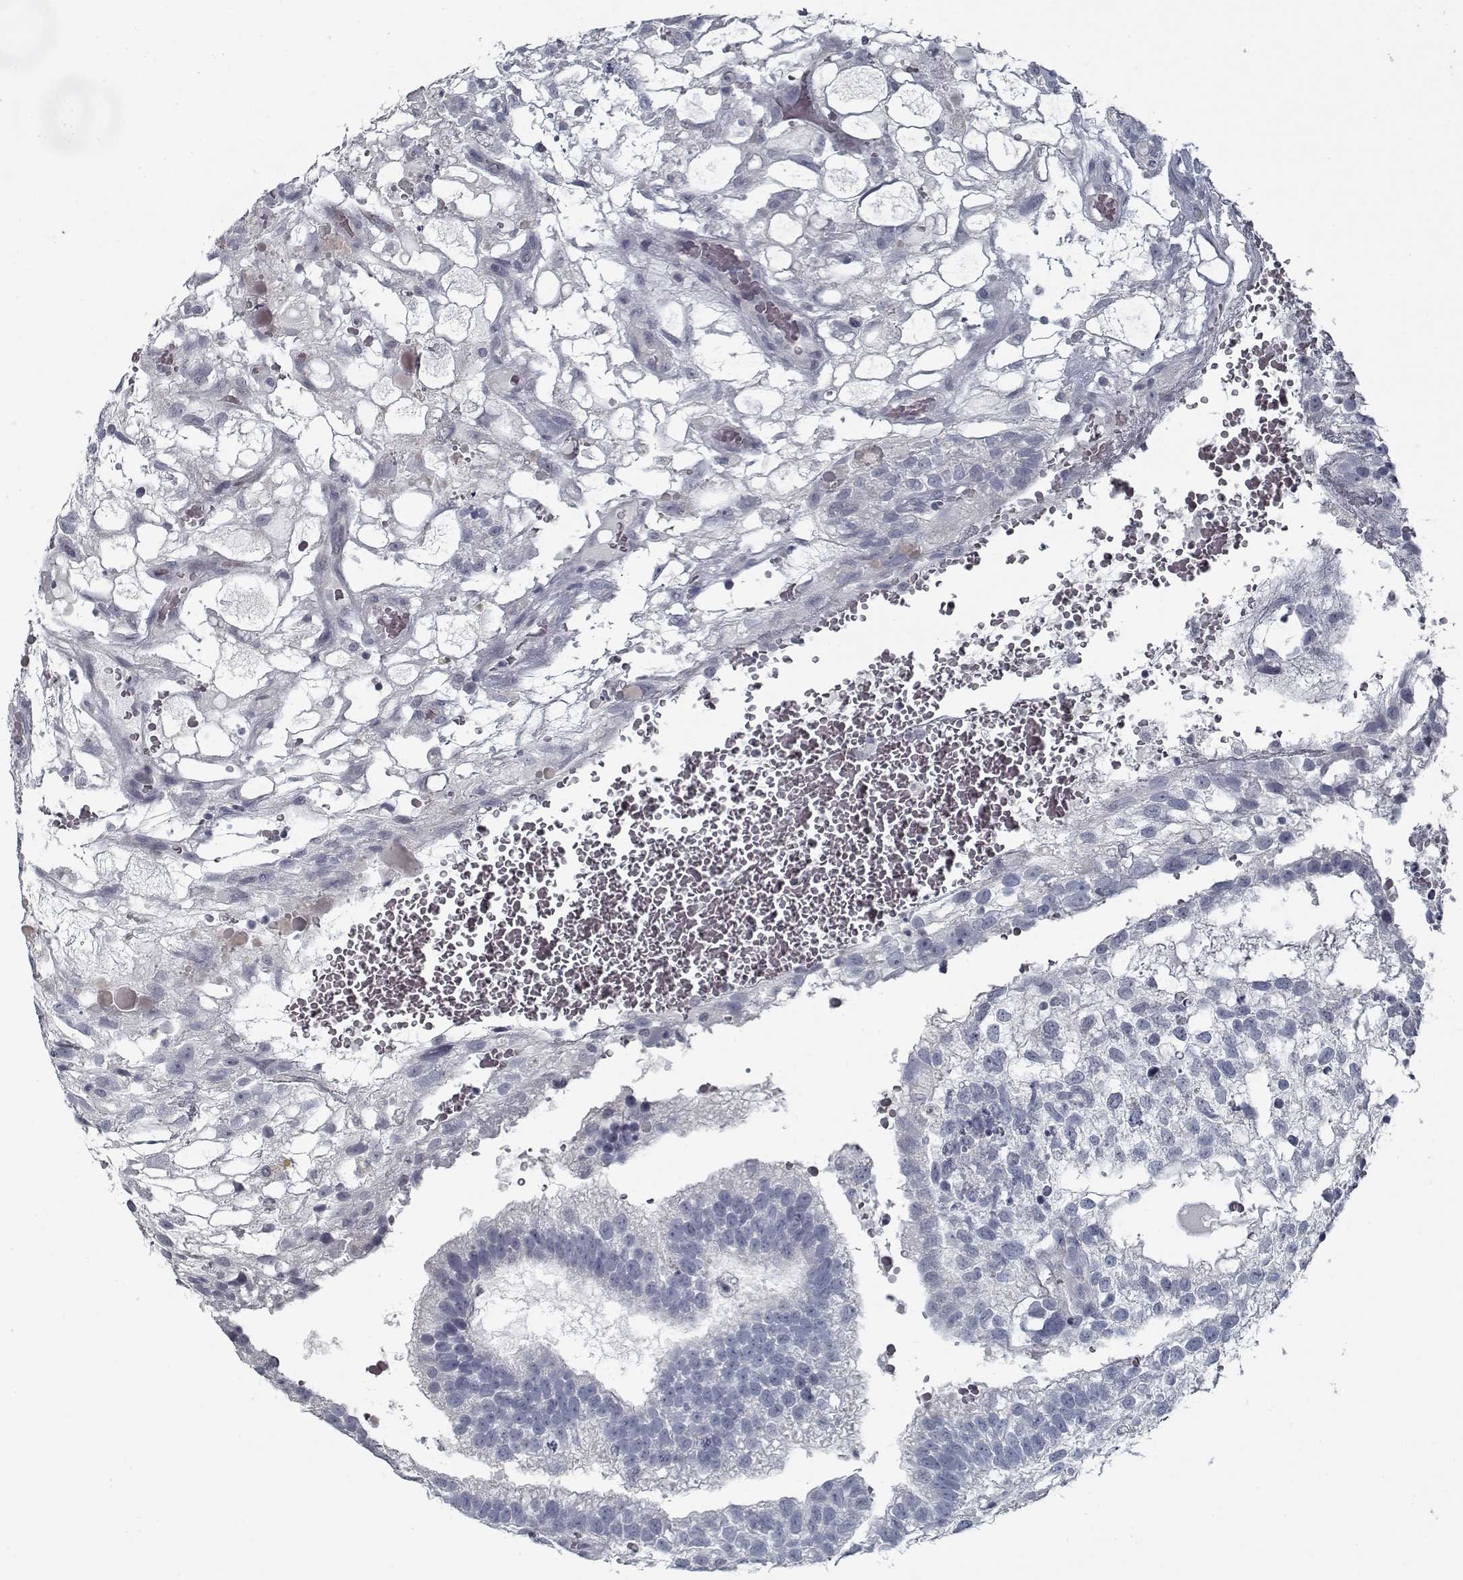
{"staining": {"intensity": "negative", "quantity": "none", "location": "none"}, "tissue": "testis cancer", "cell_type": "Tumor cells", "image_type": "cancer", "snomed": [{"axis": "morphology", "description": "Normal tissue, NOS"}, {"axis": "morphology", "description": "Carcinoma, Embryonal, NOS"}, {"axis": "topography", "description": "Testis"}, {"axis": "topography", "description": "Epididymis"}], "caption": "Protein analysis of testis cancer exhibits no significant staining in tumor cells.", "gene": "GAD2", "patient": {"sex": "male", "age": 32}}